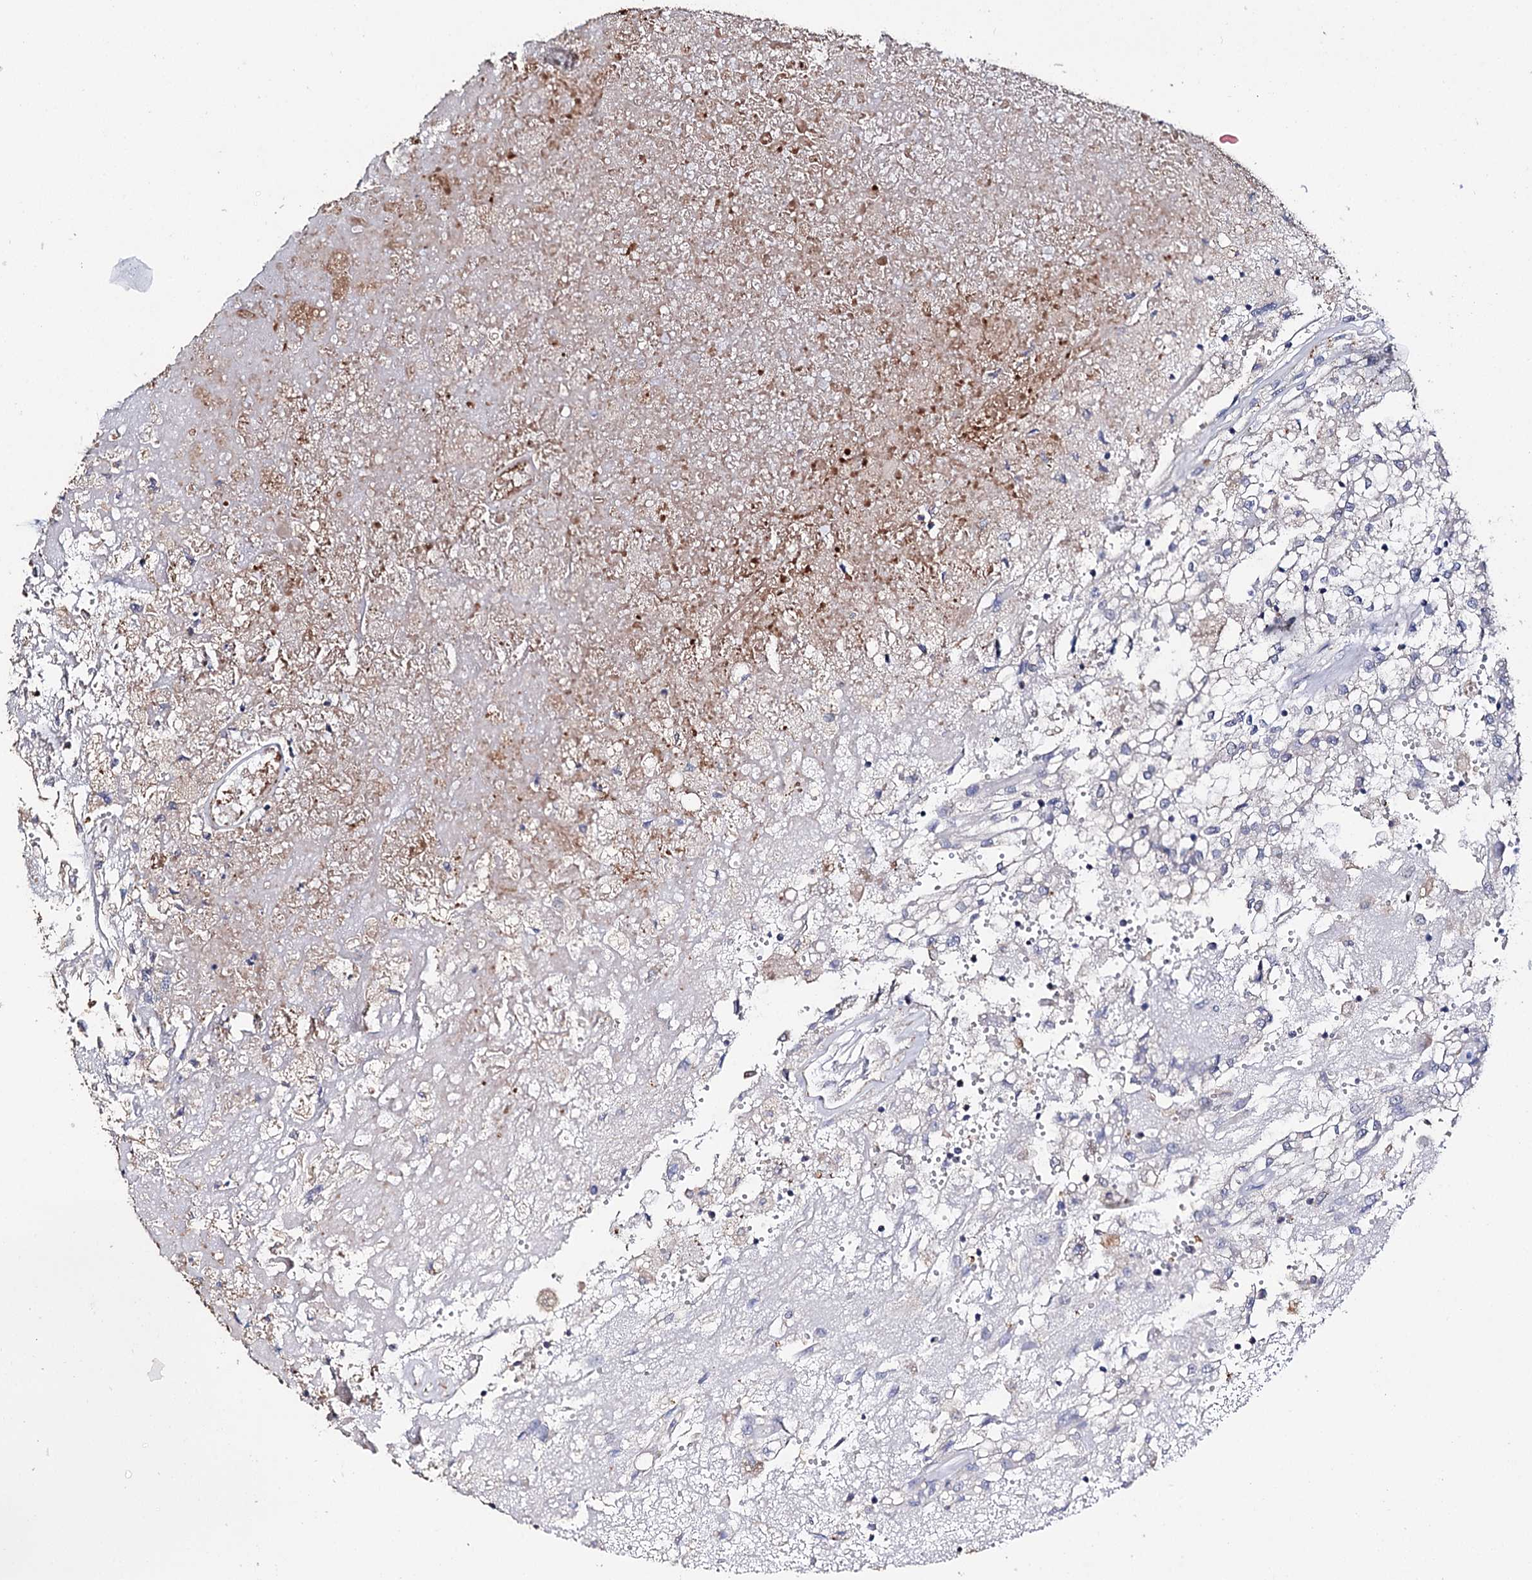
{"staining": {"intensity": "negative", "quantity": "none", "location": "none"}, "tissue": "renal cancer", "cell_type": "Tumor cells", "image_type": "cancer", "snomed": [{"axis": "morphology", "description": "Adenocarcinoma, NOS"}, {"axis": "topography", "description": "Kidney"}], "caption": "Immunohistochemical staining of human adenocarcinoma (renal) demonstrates no significant expression in tumor cells.", "gene": "DNAH6", "patient": {"sex": "female", "age": 52}}